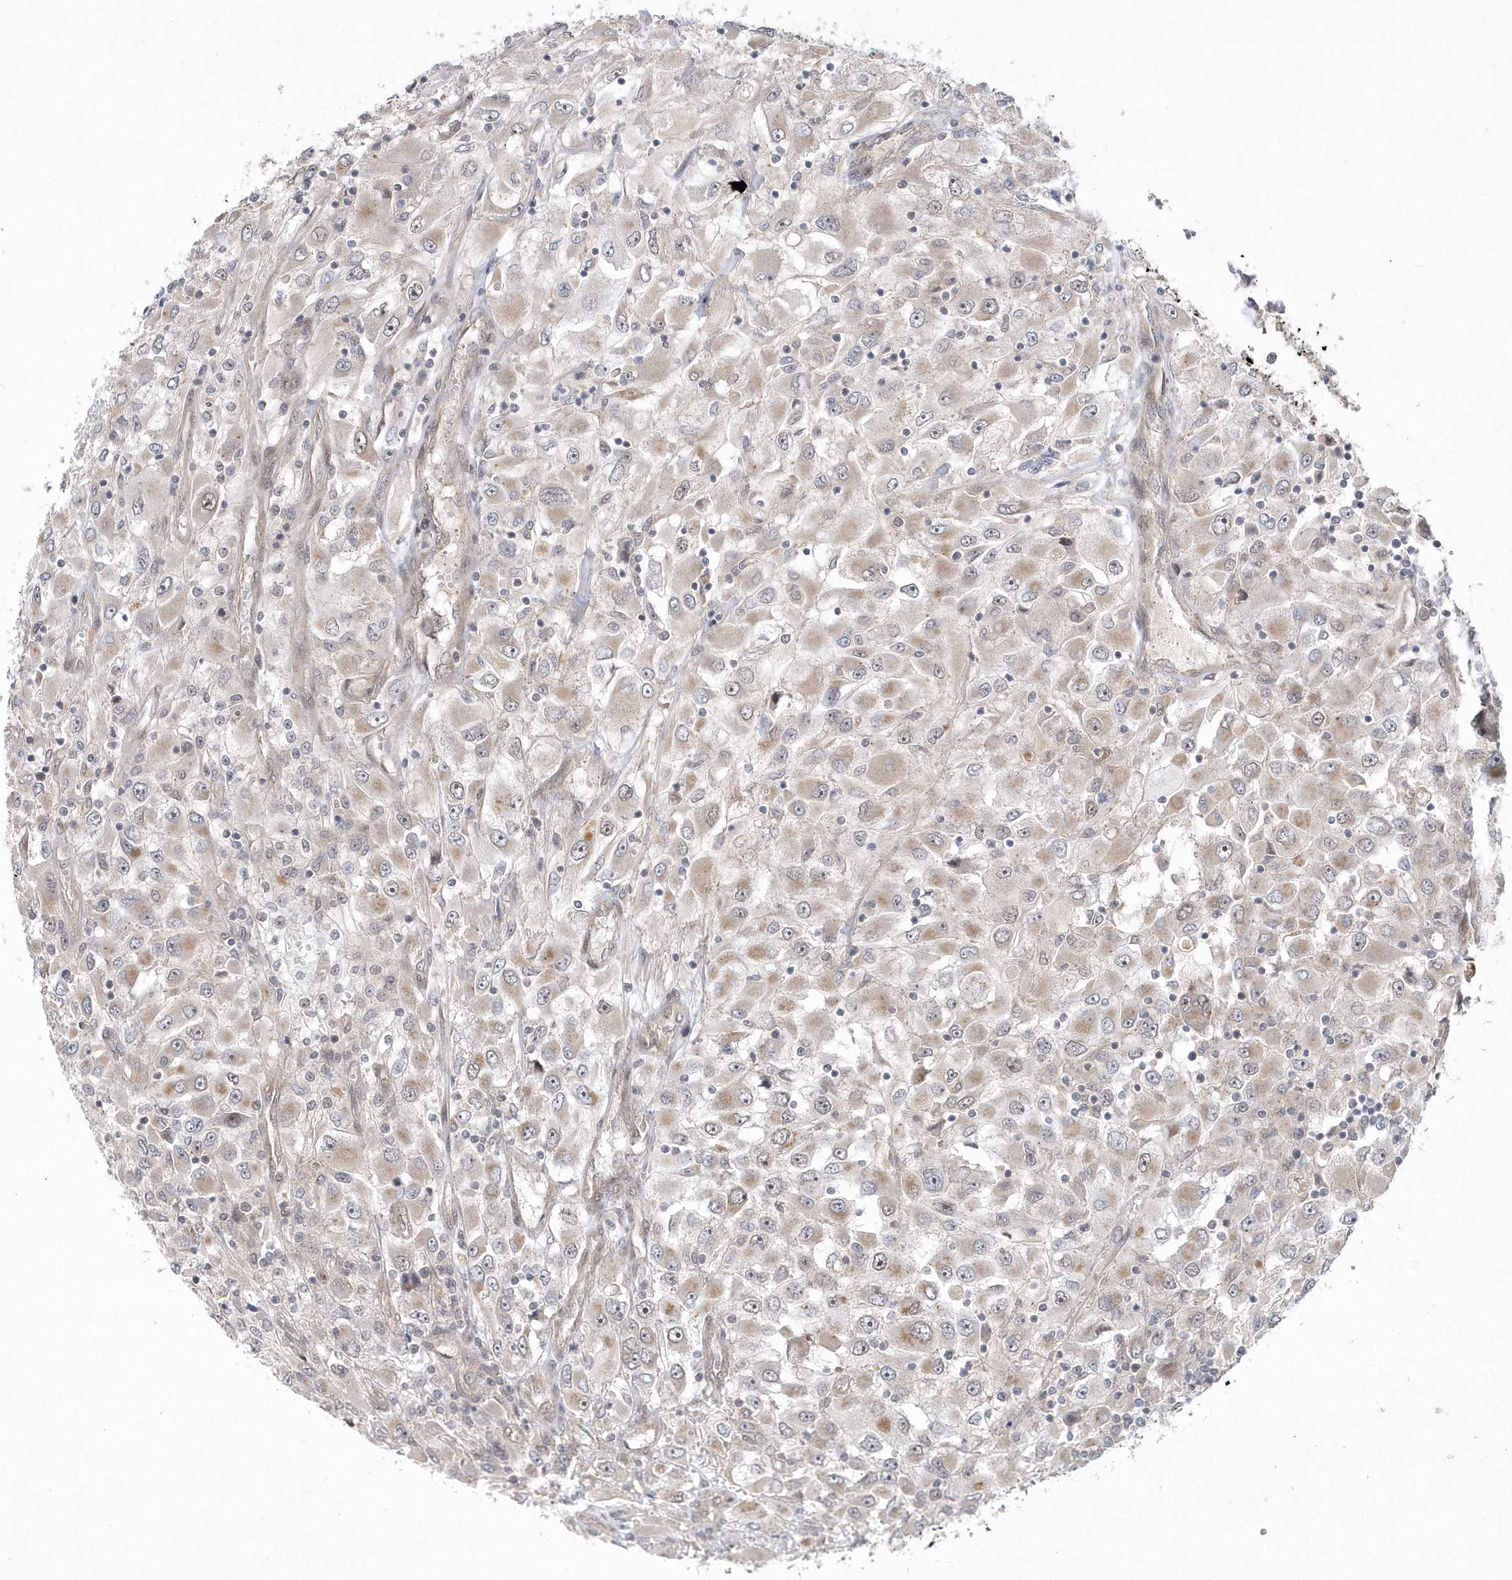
{"staining": {"intensity": "weak", "quantity": "25%-75%", "location": "cytoplasmic/membranous,nuclear"}, "tissue": "renal cancer", "cell_type": "Tumor cells", "image_type": "cancer", "snomed": [{"axis": "morphology", "description": "Adenocarcinoma, NOS"}, {"axis": "topography", "description": "Kidney"}], "caption": "Immunohistochemistry photomicrograph of neoplastic tissue: human renal adenocarcinoma stained using IHC shows low levels of weak protein expression localized specifically in the cytoplasmic/membranous and nuclear of tumor cells, appearing as a cytoplasmic/membranous and nuclear brown color.", "gene": "MXI1", "patient": {"sex": "female", "age": 52}}